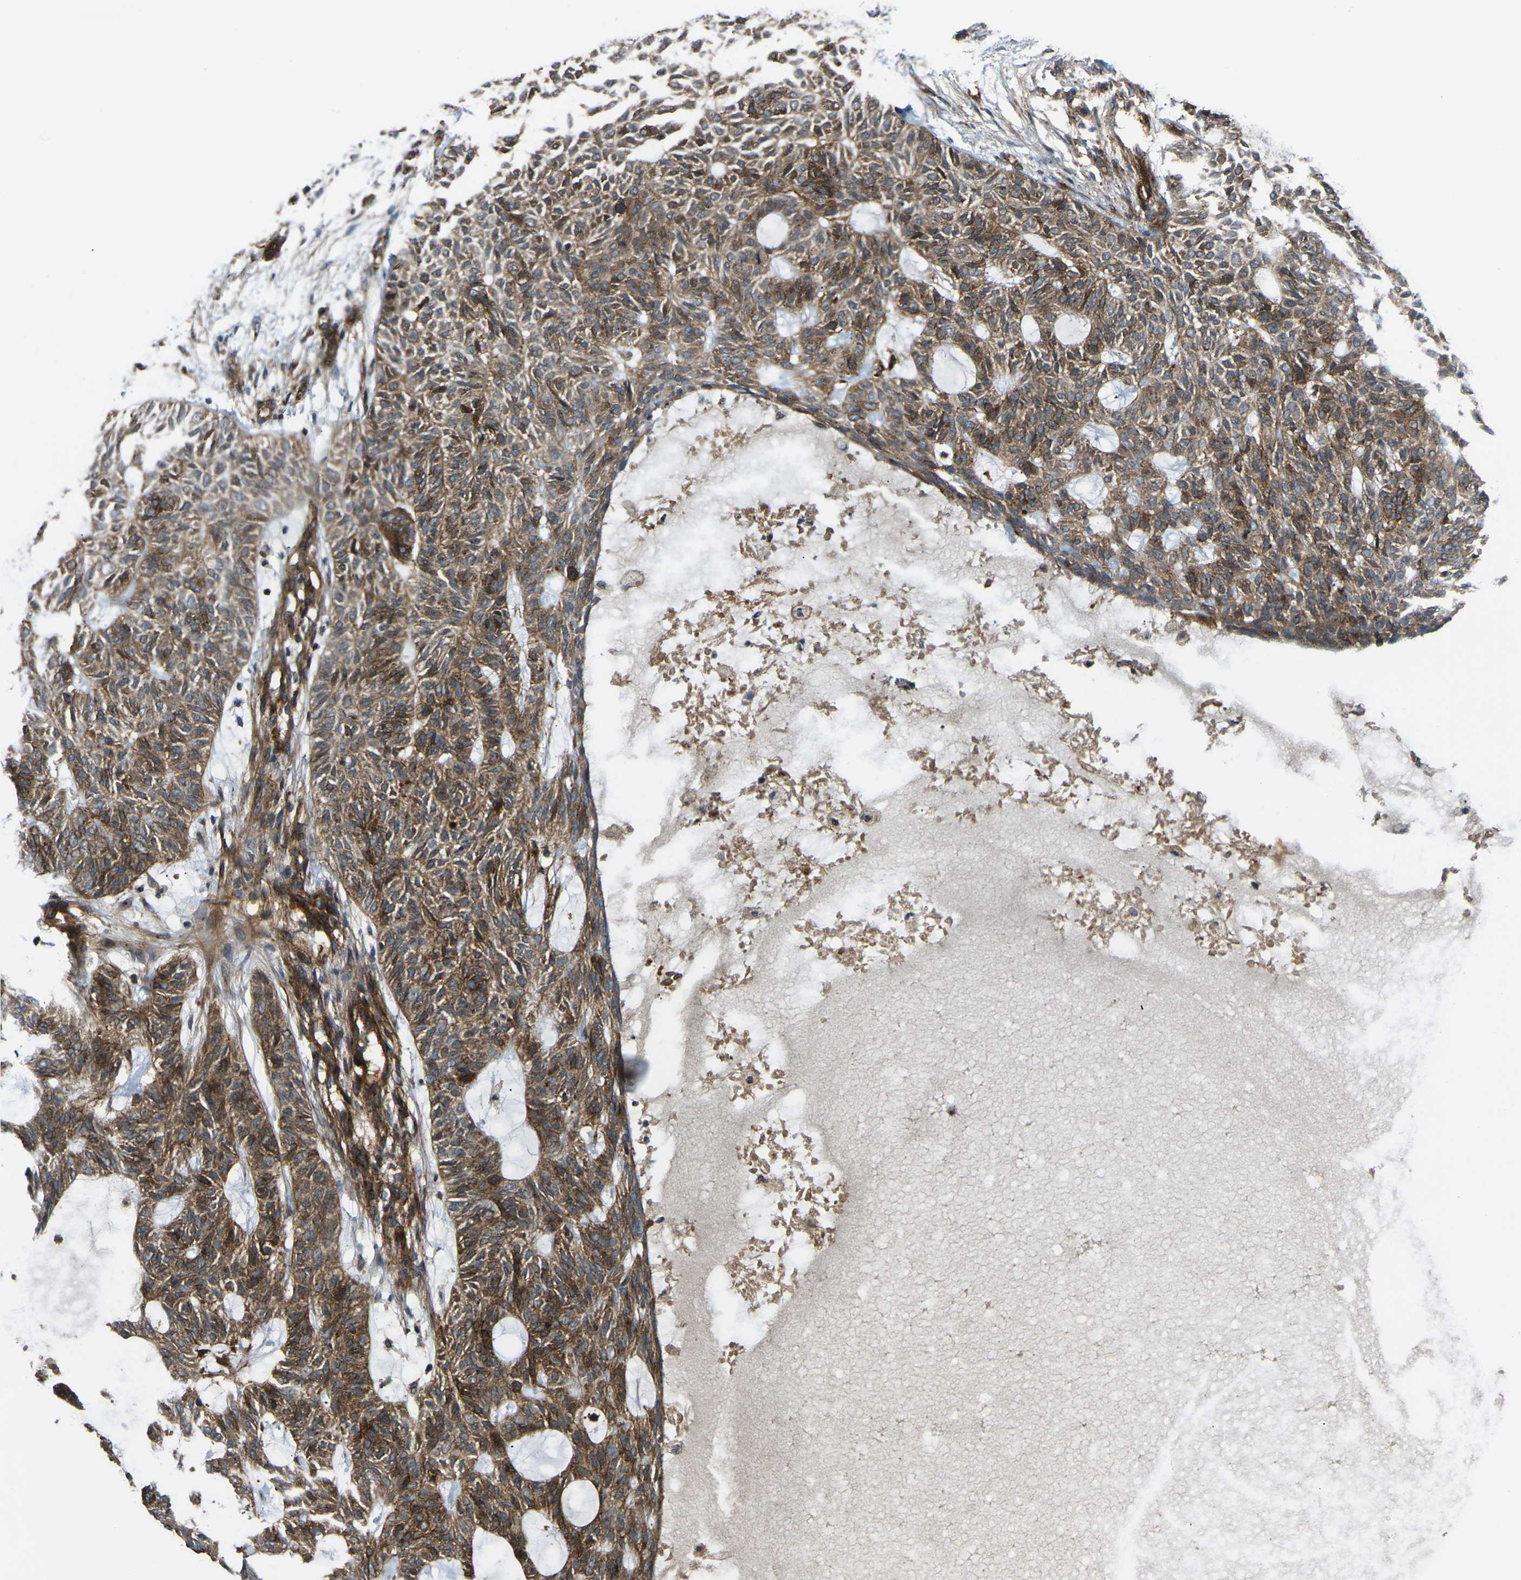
{"staining": {"intensity": "moderate", "quantity": ">75%", "location": "cytoplasmic/membranous"}, "tissue": "skin cancer", "cell_type": "Tumor cells", "image_type": "cancer", "snomed": [{"axis": "morphology", "description": "Basal cell carcinoma"}, {"axis": "topography", "description": "Skin"}], "caption": "Moderate cytoplasmic/membranous positivity is identified in approximately >75% of tumor cells in skin cancer (basal cell carcinoma). (Brightfield microscopy of DAB IHC at high magnification).", "gene": "ECE1", "patient": {"sex": "male", "age": 87}}